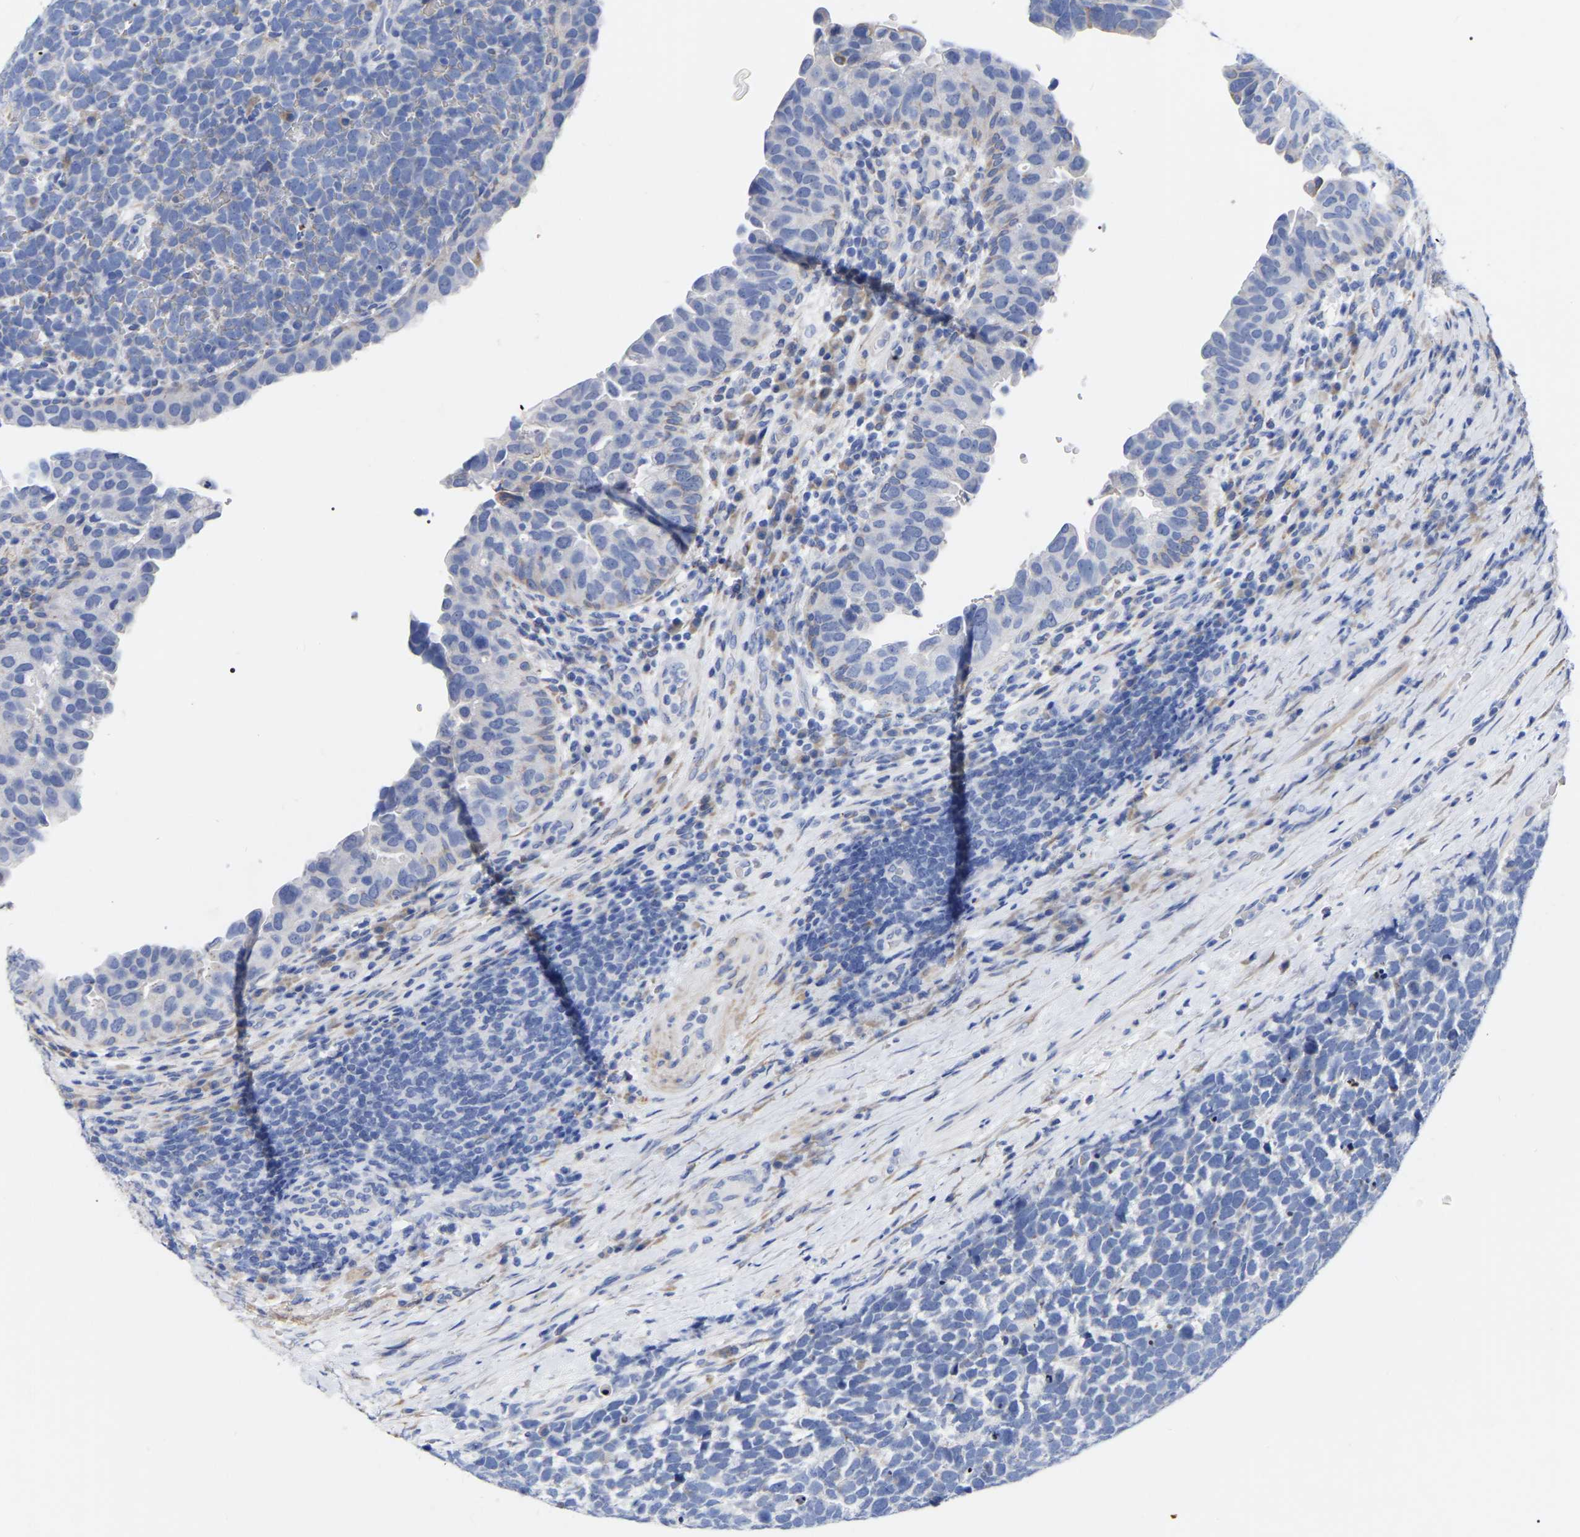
{"staining": {"intensity": "negative", "quantity": "none", "location": "none"}, "tissue": "urothelial cancer", "cell_type": "Tumor cells", "image_type": "cancer", "snomed": [{"axis": "morphology", "description": "Urothelial carcinoma, High grade"}, {"axis": "topography", "description": "Urinary bladder"}], "caption": "A photomicrograph of urothelial cancer stained for a protein displays no brown staining in tumor cells.", "gene": "GDF3", "patient": {"sex": "female", "age": 82}}